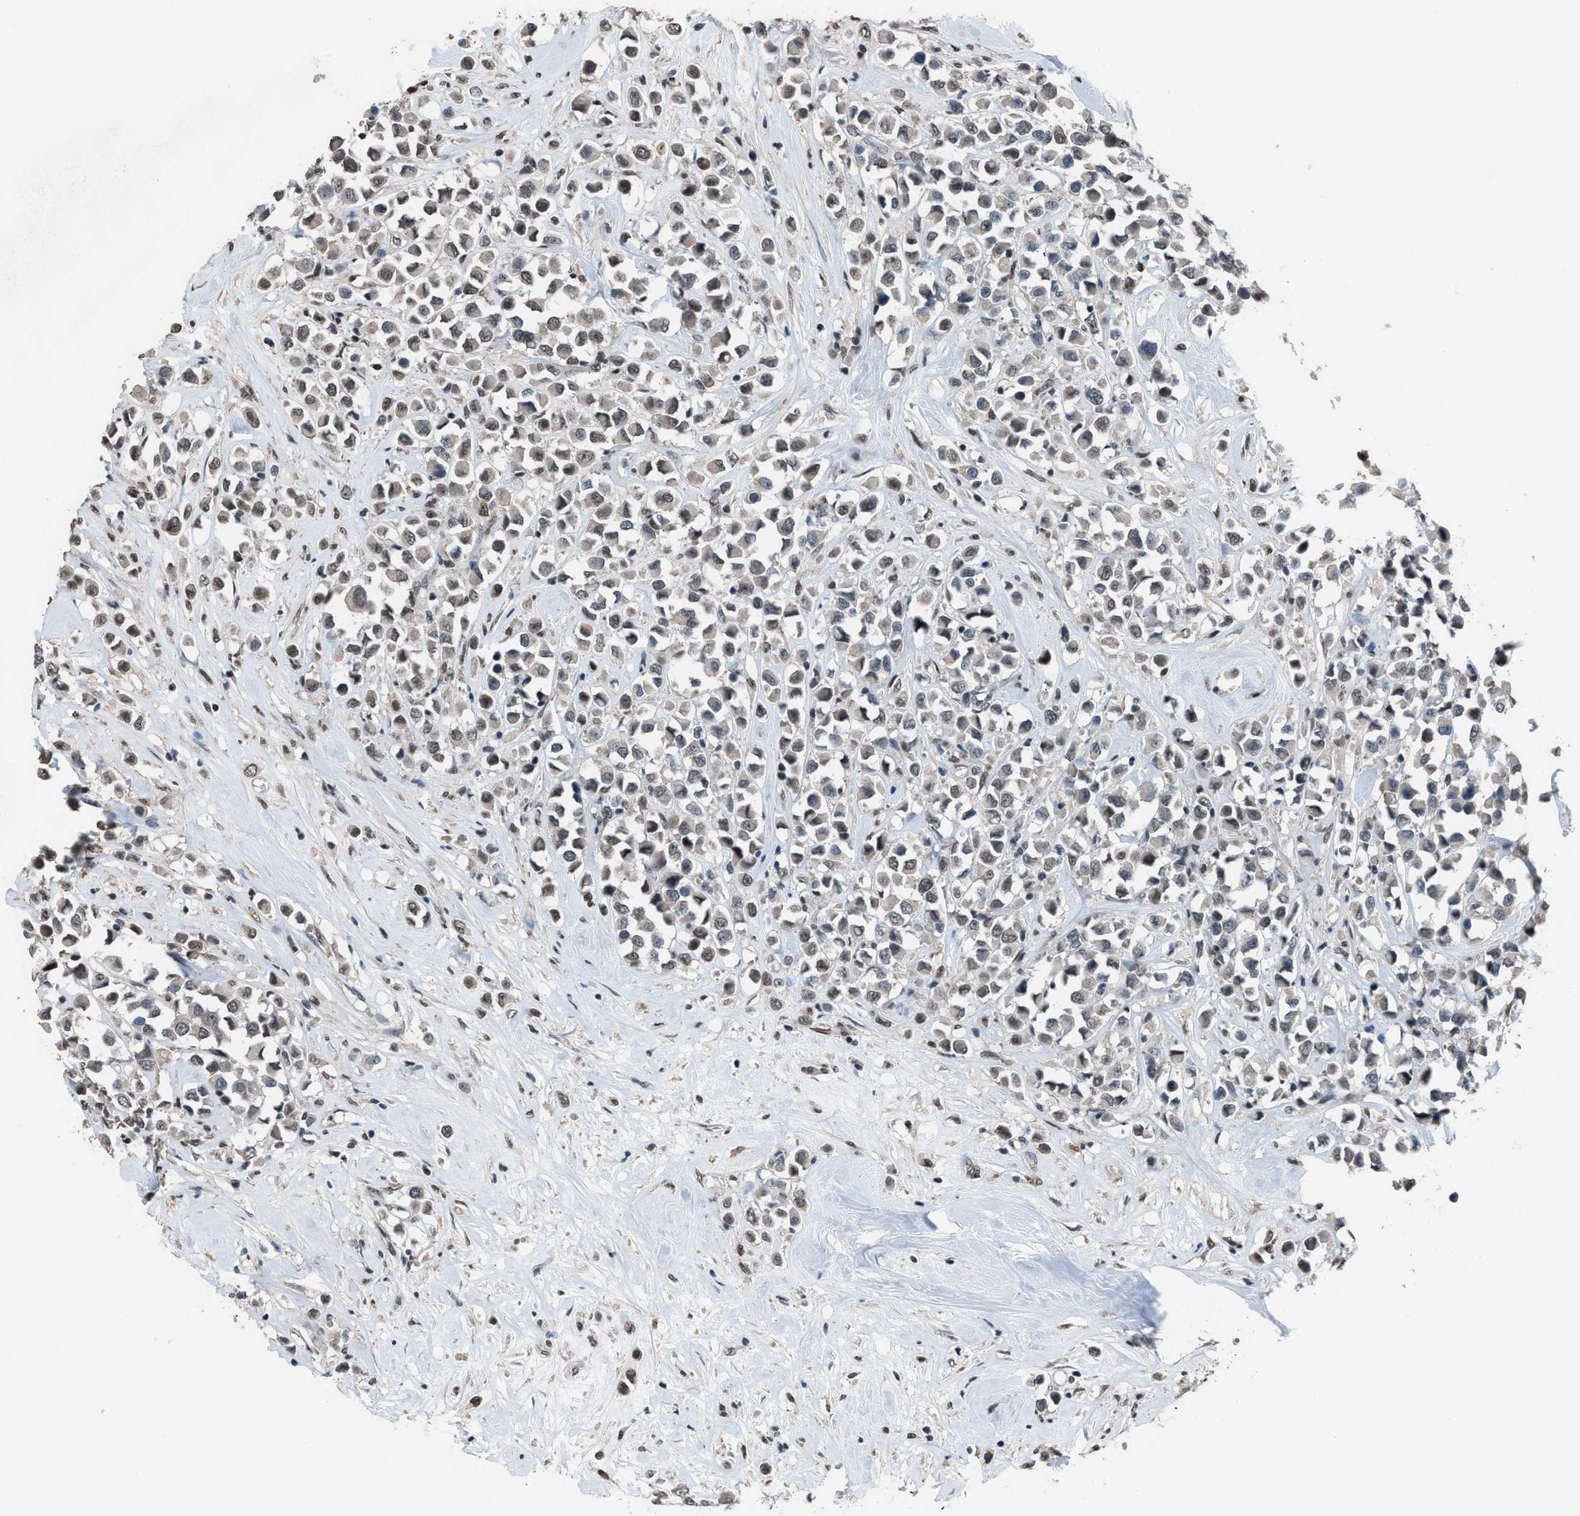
{"staining": {"intensity": "weak", "quantity": "25%-75%", "location": "cytoplasmic/membranous,nuclear"}, "tissue": "breast cancer", "cell_type": "Tumor cells", "image_type": "cancer", "snomed": [{"axis": "morphology", "description": "Duct carcinoma"}, {"axis": "topography", "description": "Breast"}], "caption": "IHC image of neoplastic tissue: breast cancer (infiltrating ductal carcinoma) stained using immunohistochemistry displays low levels of weak protein expression localized specifically in the cytoplasmic/membranous and nuclear of tumor cells, appearing as a cytoplasmic/membranous and nuclear brown color.", "gene": "ZNF276", "patient": {"sex": "female", "age": 61}}